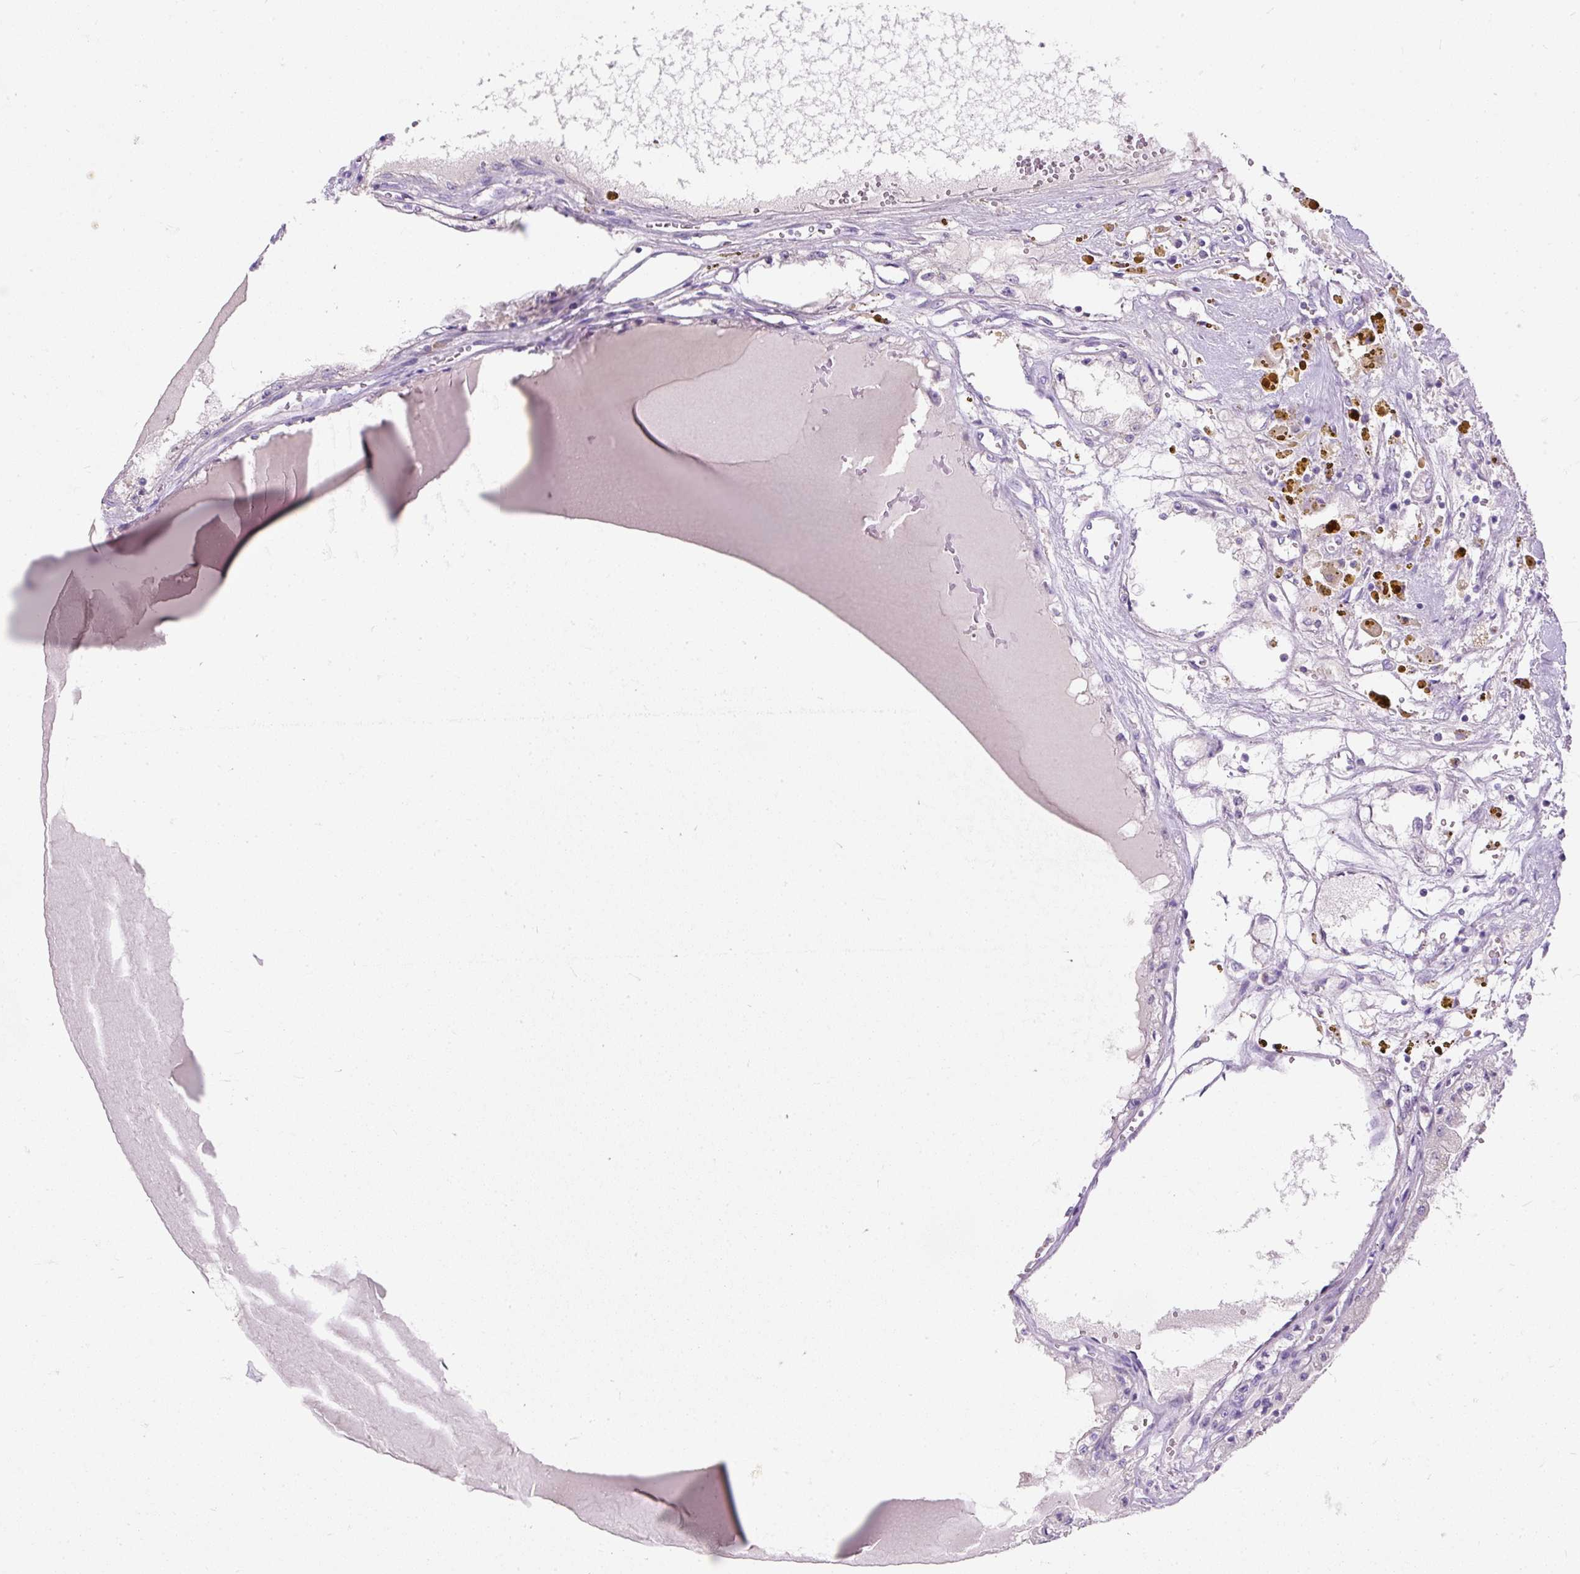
{"staining": {"intensity": "negative", "quantity": "none", "location": "none"}, "tissue": "renal cancer", "cell_type": "Tumor cells", "image_type": "cancer", "snomed": [{"axis": "morphology", "description": "Adenocarcinoma, NOS"}, {"axis": "topography", "description": "Kidney"}], "caption": "The image reveals no staining of tumor cells in renal cancer. The staining is performed using DAB (3,3'-diaminobenzidine) brown chromogen with nuclei counter-stained in using hematoxylin.", "gene": "SUSD5", "patient": {"sex": "male", "age": 56}}